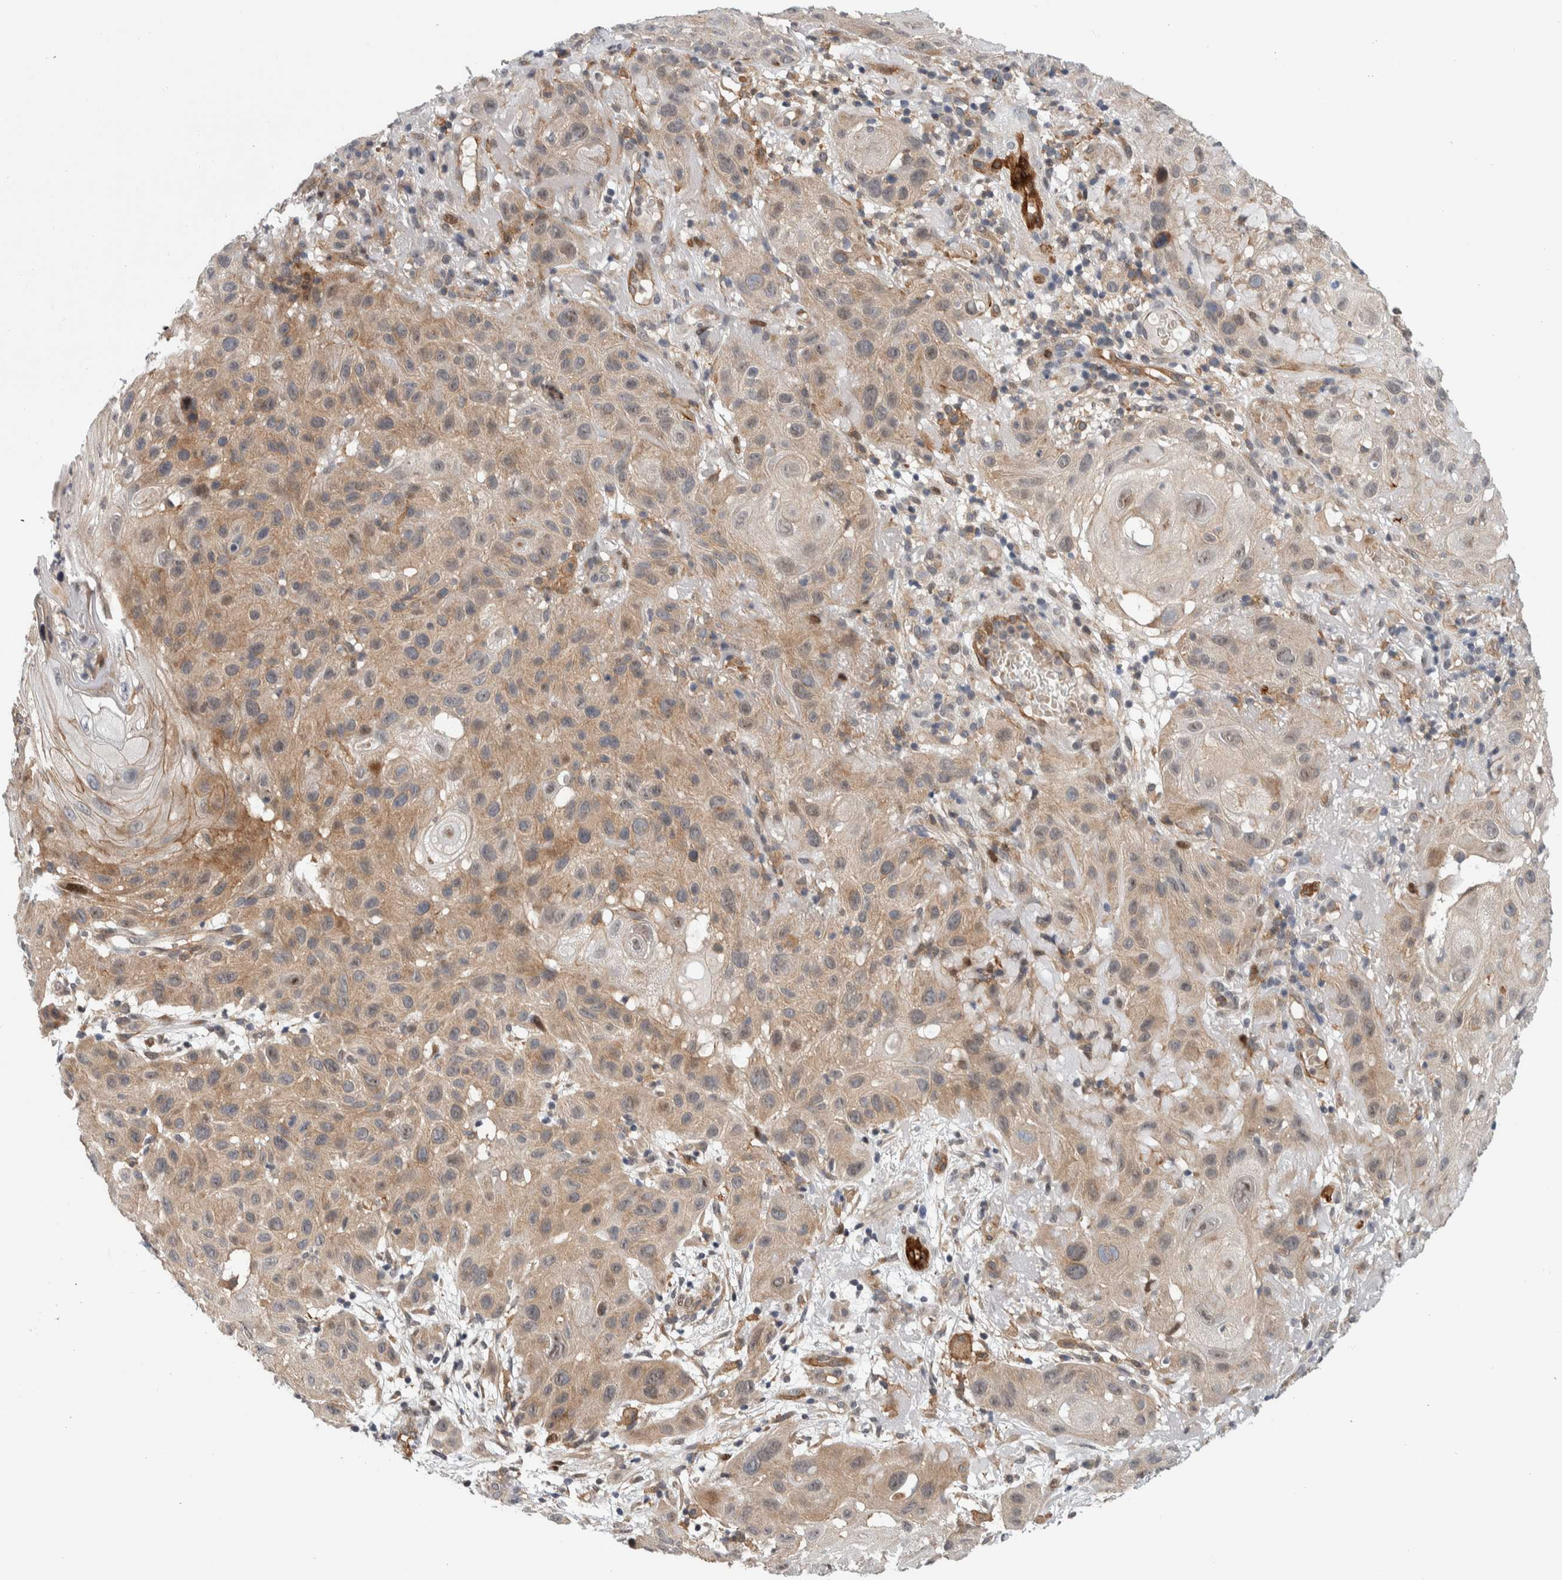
{"staining": {"intensity": "weak", "quantity": ">75%", "location": "cytoplasmic/membranous"}, "tissue": "skin cancer", "cell_type": "Tumor cells", "image_type": "cancer", "snomed": [{"axis": "morphology", "description": "Squamous cell carcinoma, NOS"}, {"axis": "topography", "description": "Skin"}], "caption": "Immunohistochemistry (DAB) staining of skin cancer (squamous cell carcinoma) shows weak cytoplasmic/membranous protein positivity in about >75% of tumor cells.", "gene": "MSL1", "patient": {"sex": "female", "age": 96}}